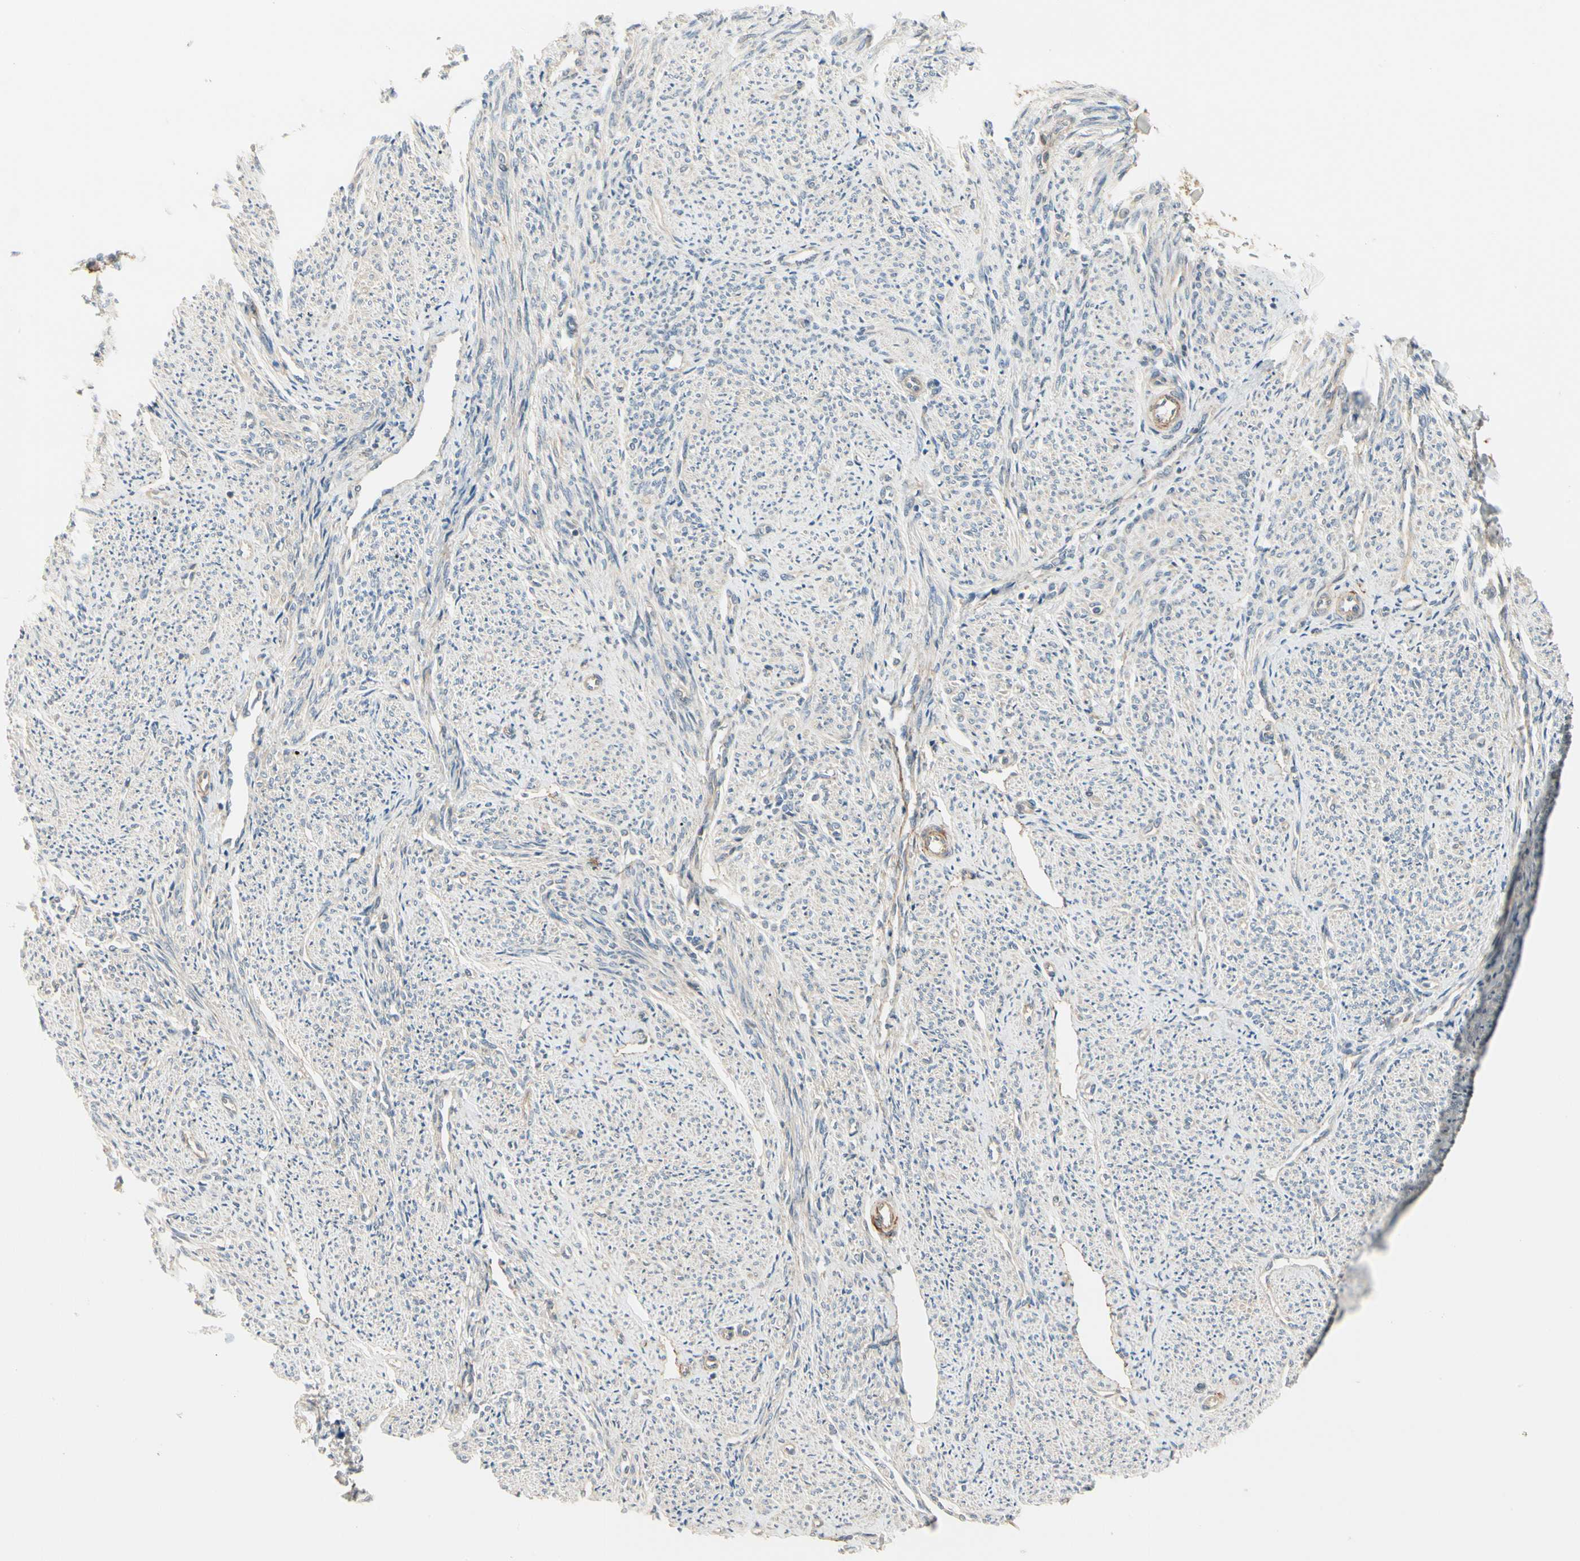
{"staining": {"intensity": "weak", "quantity": ">75%", "location": "cytoplasmic/membranous"}, "tissue": "smooth muscle", "cell_type": "Smooth muscle cells", "image_type": "normal", "snomed": [{"axis": "morphology", "description": "Normal tissue, NOS"}, {"axis": "topography", "description": "Smooth muscle"}], "caption": "An immunohistochemistry (IHC) histopathology image of benign tissue is shown. Protein staining in brown highlights weak cytoplasmic/membranous positivity in smooth muscle within smooth muscle cells.", "gene": "F2R", "patient": {"sex": "female", "age": 65}}